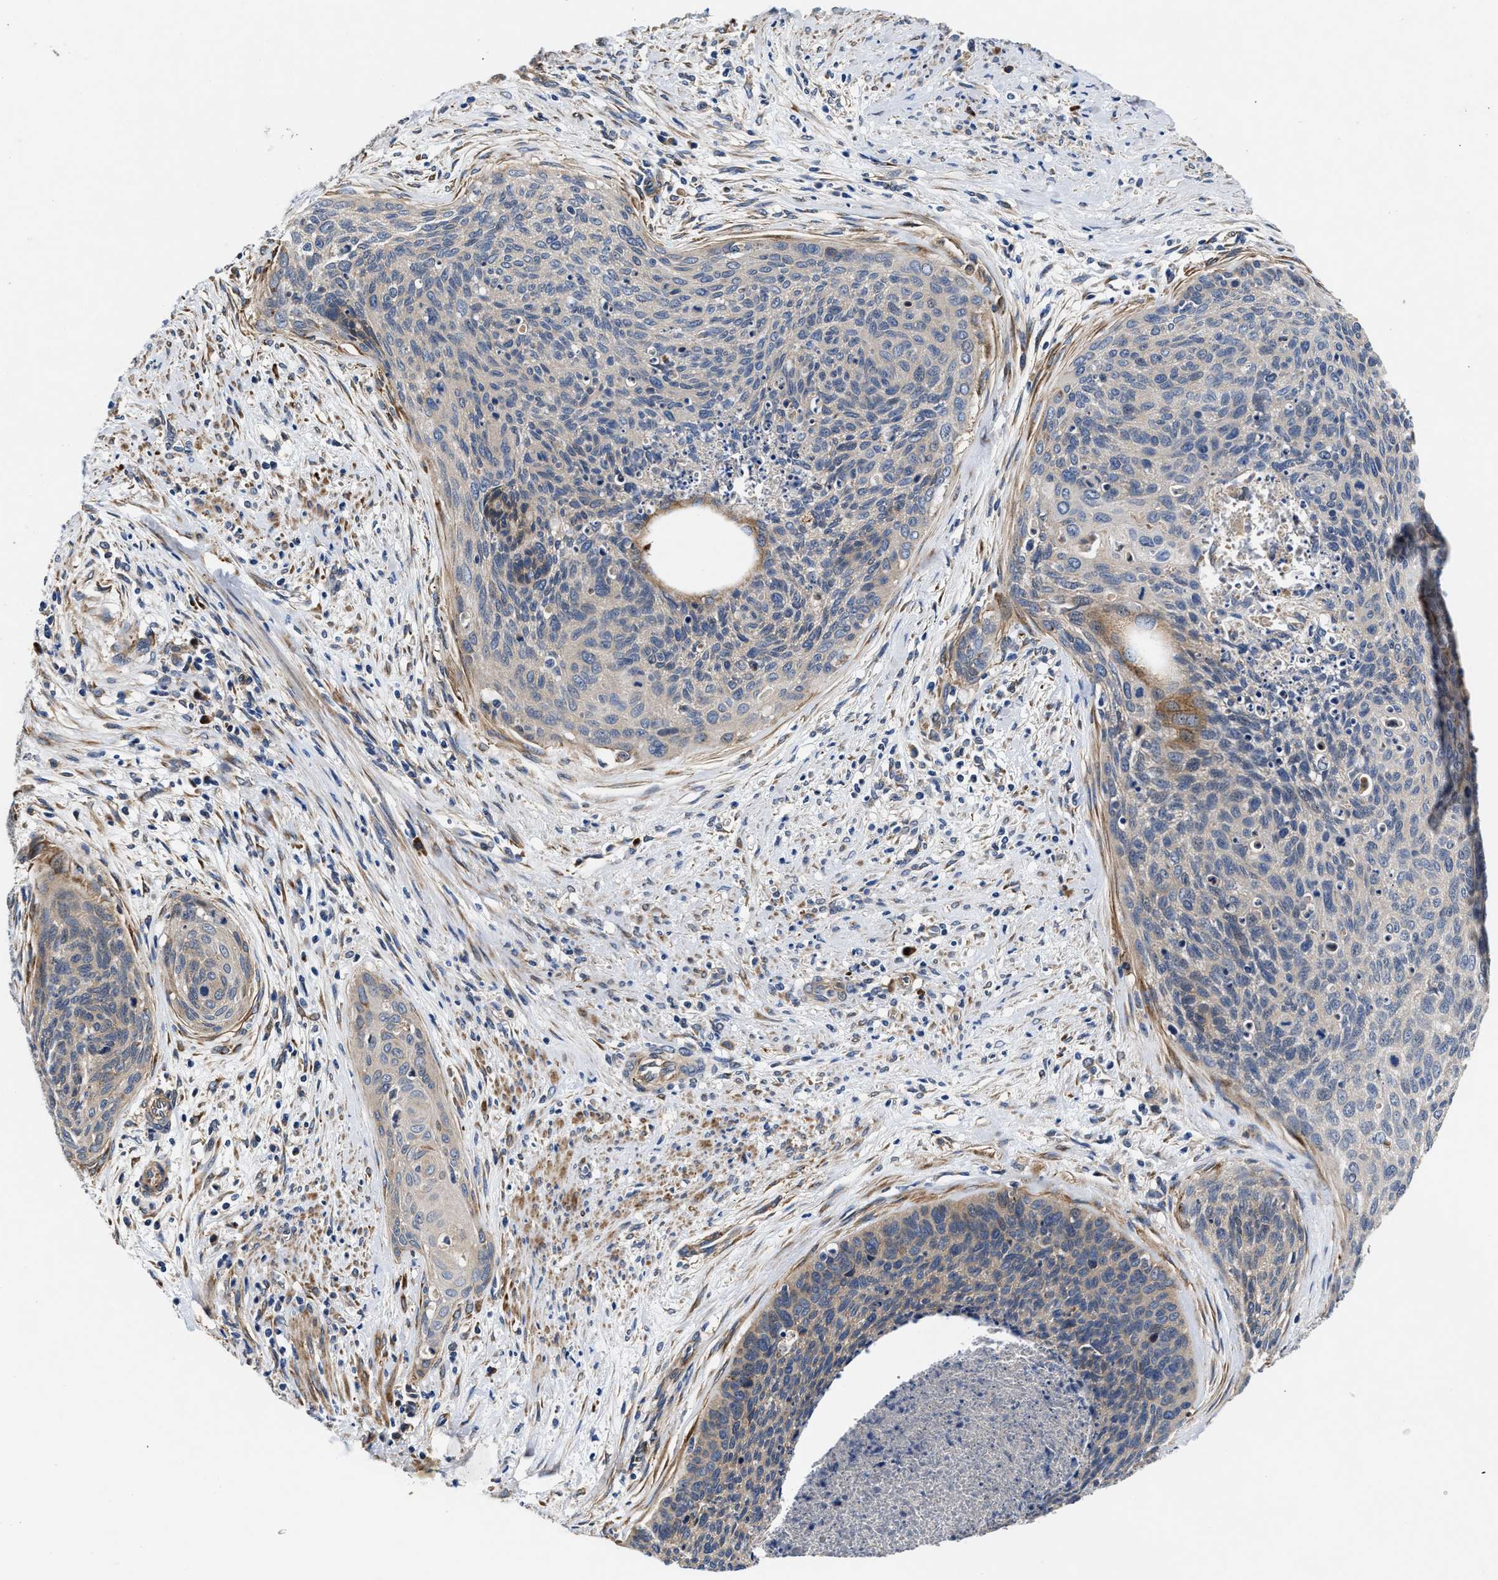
{"staining": {"intensity": "moderate", "quantity": "<25%", "location": "cytoplasmic/membranous"}, "tissue": "cervical cancer", "cell_type": "Tumor cells", "image_type": "cancer", "snomed": [{"axis": "morphology", "description": "Squamous cell carcinoma, NOS"}, {"axis": "topography", "description": "Cervix"}], "caption": "Immunohistochemistry (IHC) photomicrograph of squamous cell carcinoma (cervical) stained for a protein (brown), which exhibits low levels of moderate cytoplasmic/membranous staining in about <25% of tumor cells.", "gene": "SLC12A2", "patient": {"sex": "female", "age": 55}}